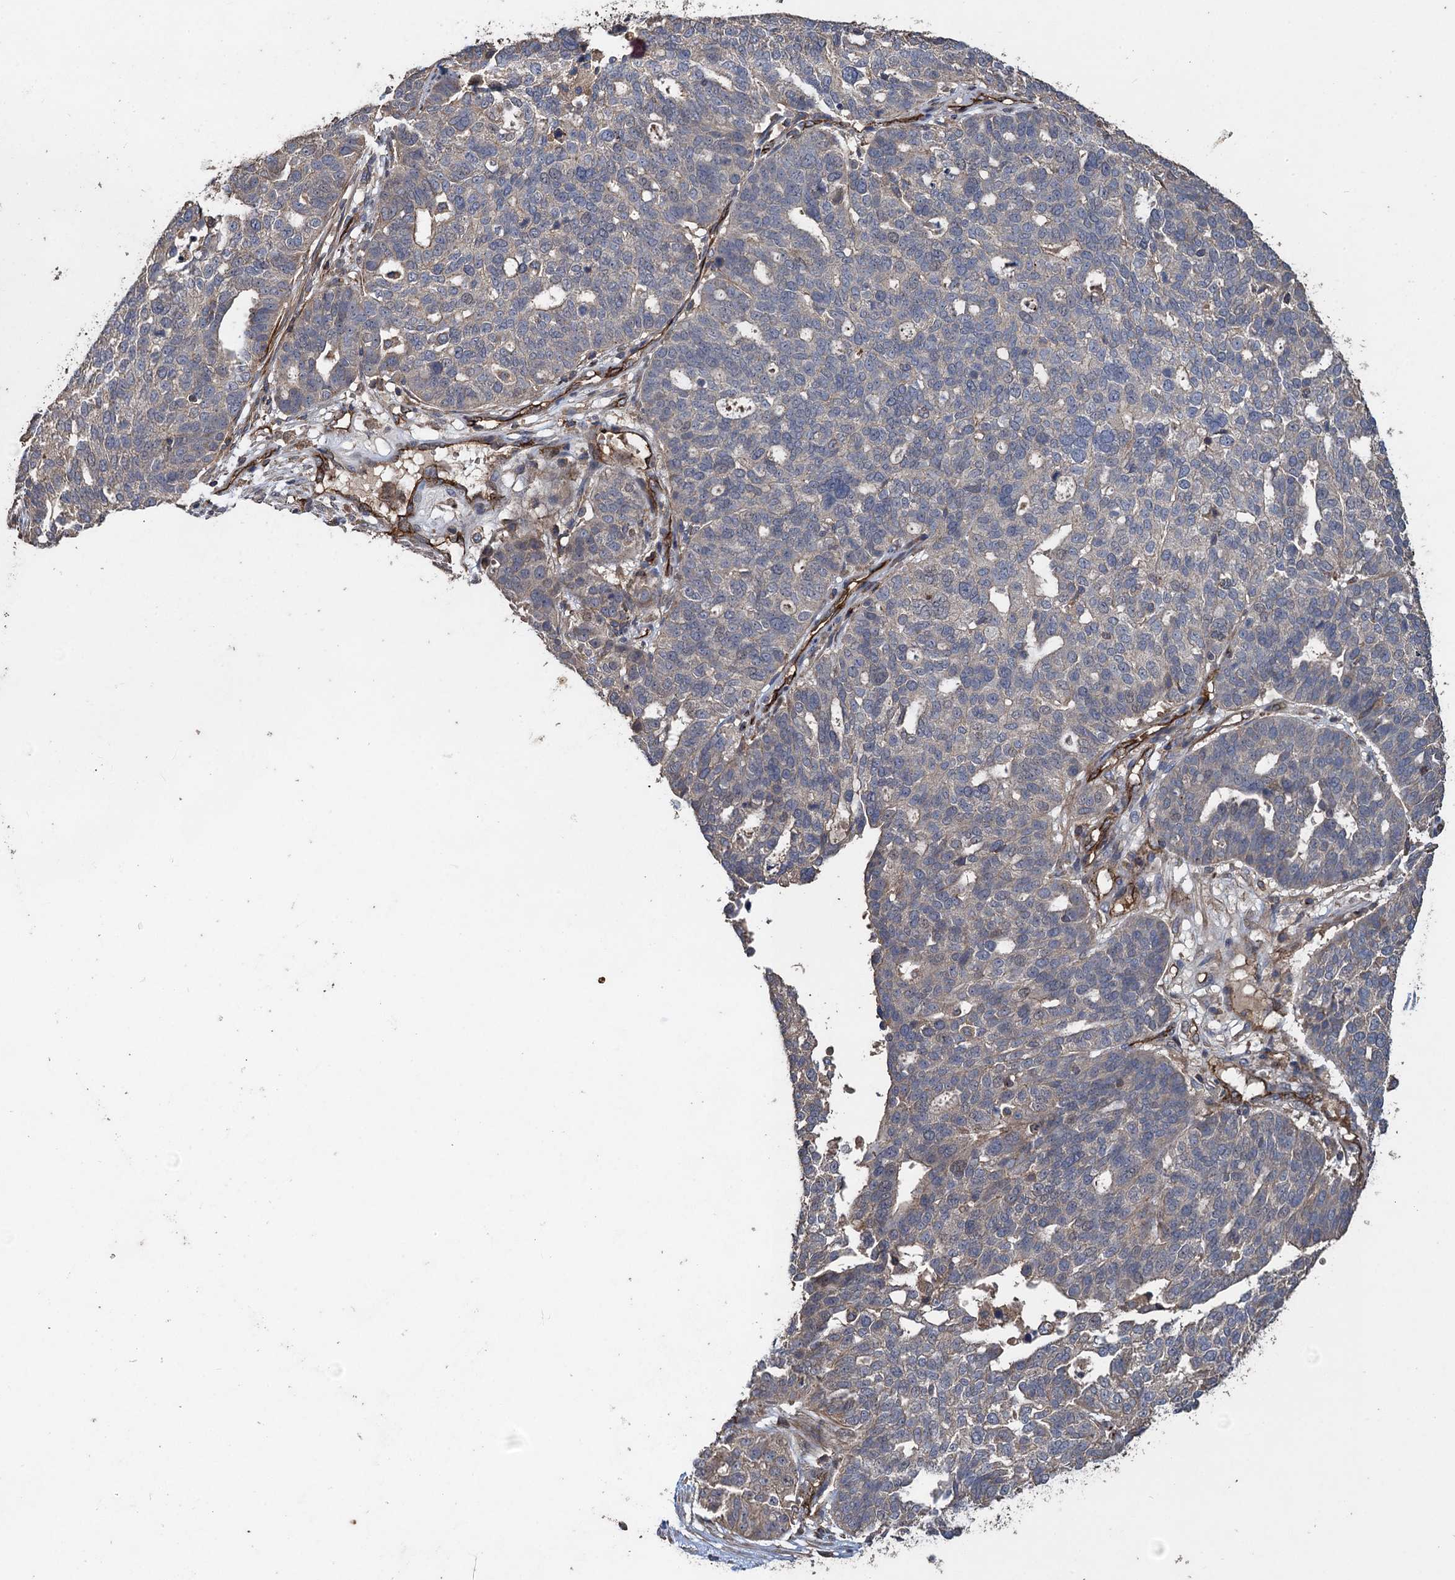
{"staining": {"intensity": "negative", "quantity": "none", "location": "none"}, "tissue": "ovarian cancer", "cell_type": "Tumor cells", "image_type": "cancer", "snomed": [{"axis": "morphology", "description": "Cystadenocarcinoma, serous, NOS"}, {"axis": "topography", "description": "Ovary"}], "caption": "Human ovarian serous cystadenocarcinoma stained for a protein using immunohistochemistry (IHC) exhibits no positivity in tumor cells.", "gene": "TXNDC11", "patient": {"sex": "female", "age": 59}}